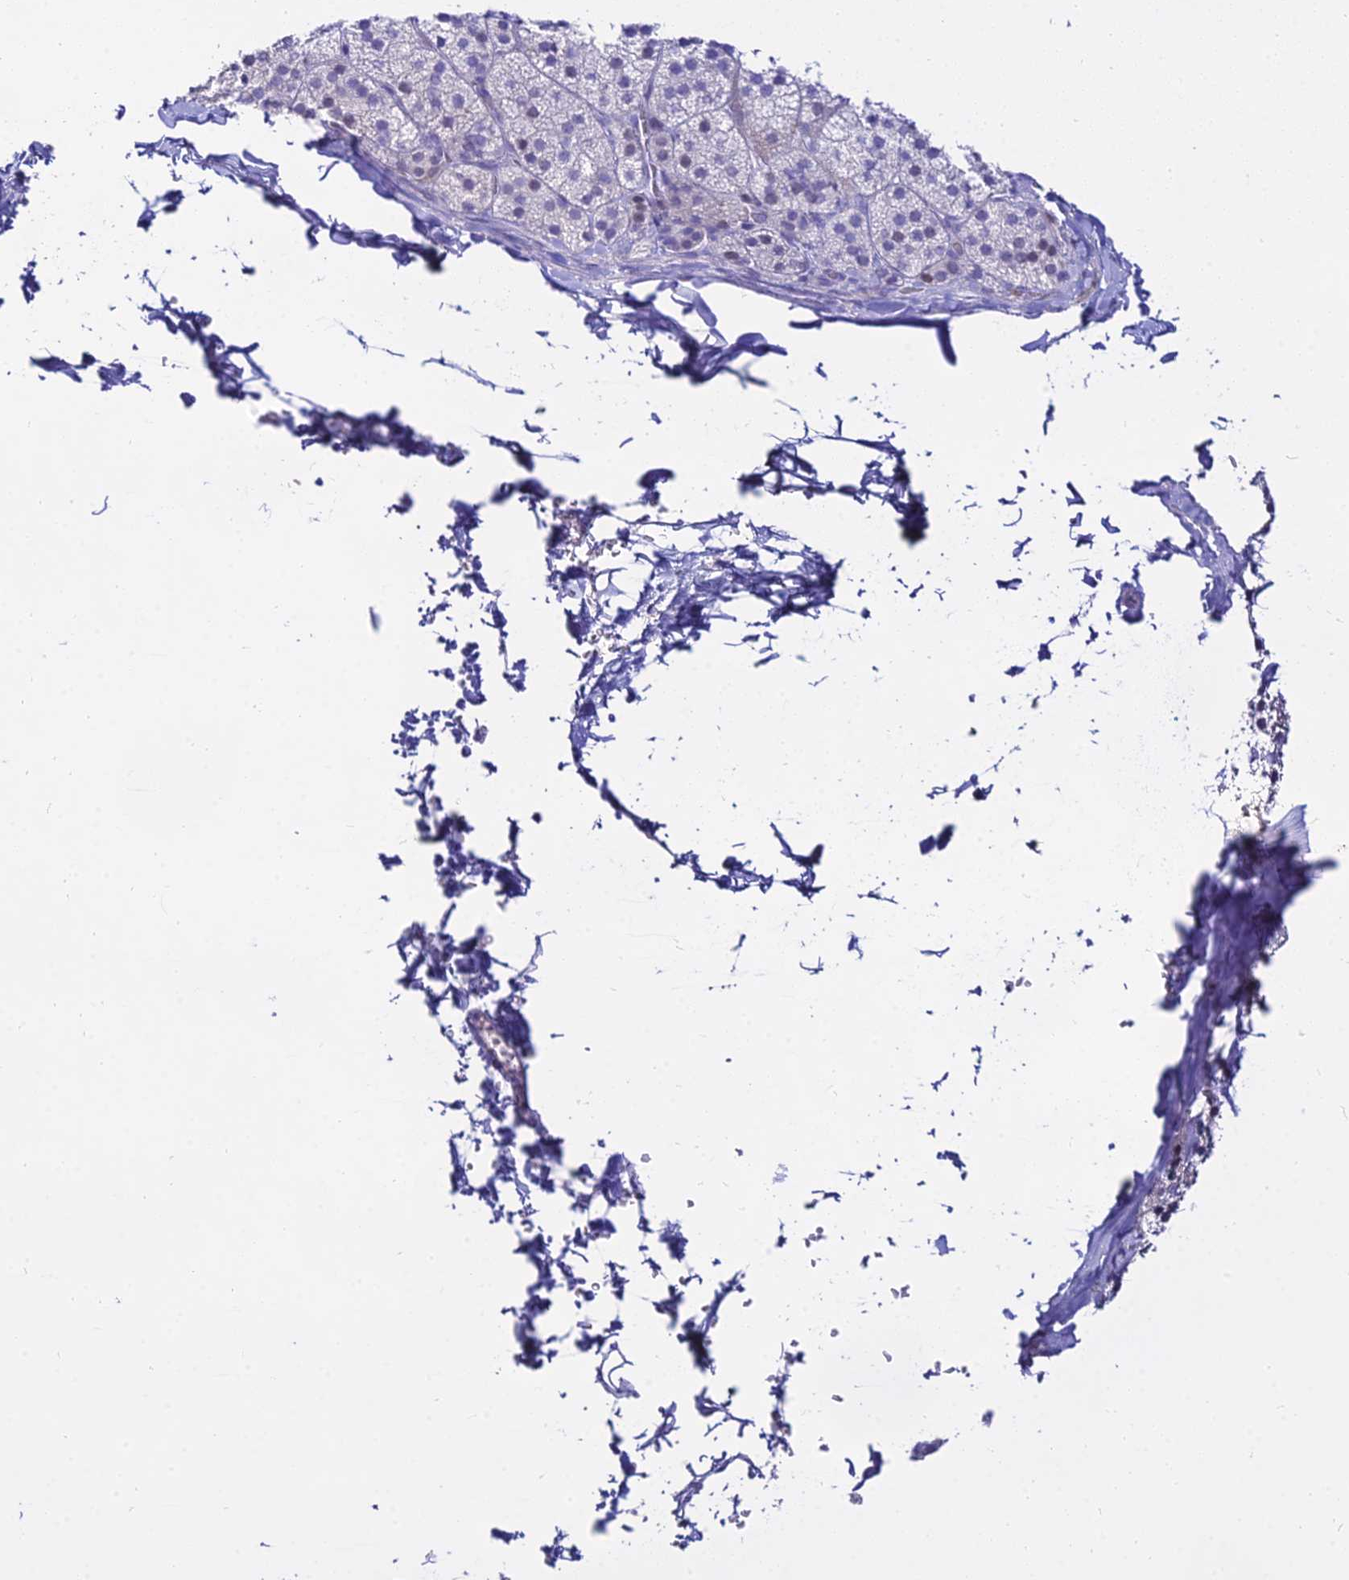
{"staining": {"intensity": "weak", "quantity": "25%-75%", "location": "cytoplasmic/membranous,nuclear"}, "tissue": "adrenal gland", "cell_type": "Glandular cells", "image_type": "normal", "snomed": [{"axis": "morphology", "description": "Normal tissue, NOS"}, {"axis": "topography", "description": "Adrenal gland"}], "caption": "Immunohistochemistry (DAB (3,3'-diaminobenzidine)) staining of benign adrenal gland displays weak cytoplasmic/membranous,nuclear protein positivity in approximately 25%-75% of glandular cells.", "gene": "DLX1", "patient": {"sex": "female", "age": 44}}